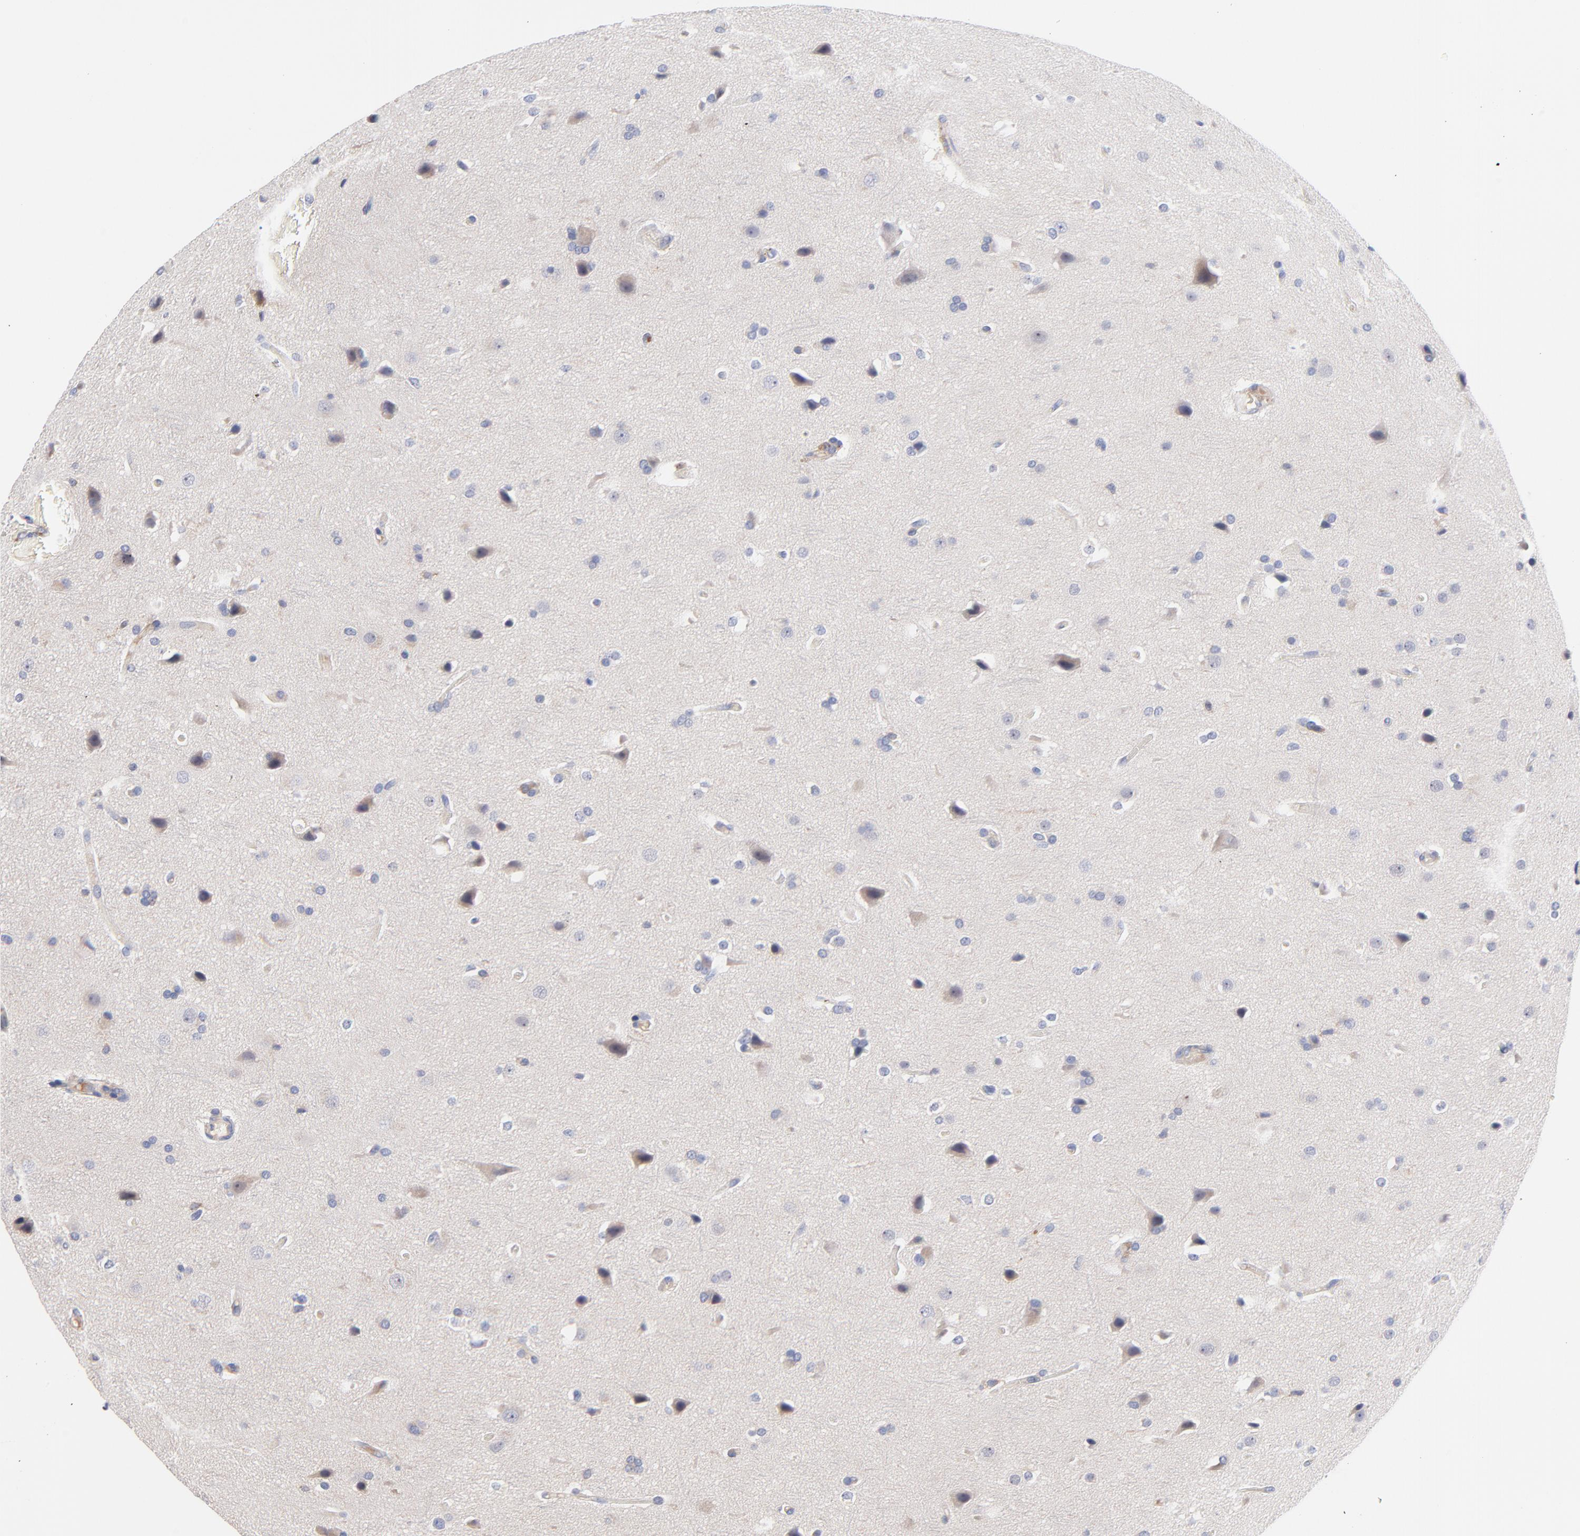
{"staining": {"intensity": "weak", "quantity": "<25%", "location": "cytoplasmic/membranous"}, "tissue": "glioma", "cell_type": "Tumor cells", "image_type": "cancer", "snomed": [{"axis": "morphology", "description": "Glioma, malignant, Low grade"}, {"axis": "topography", "description": "Cerebral cortex"}], "caption": "This is a image of immunohistochemistry (IHC) staining of low-grade glioma (malignant), which shows no staining in tumor cells.", "gene": "KREMEN2", "patient": {"sex": "female", "age": 47}}